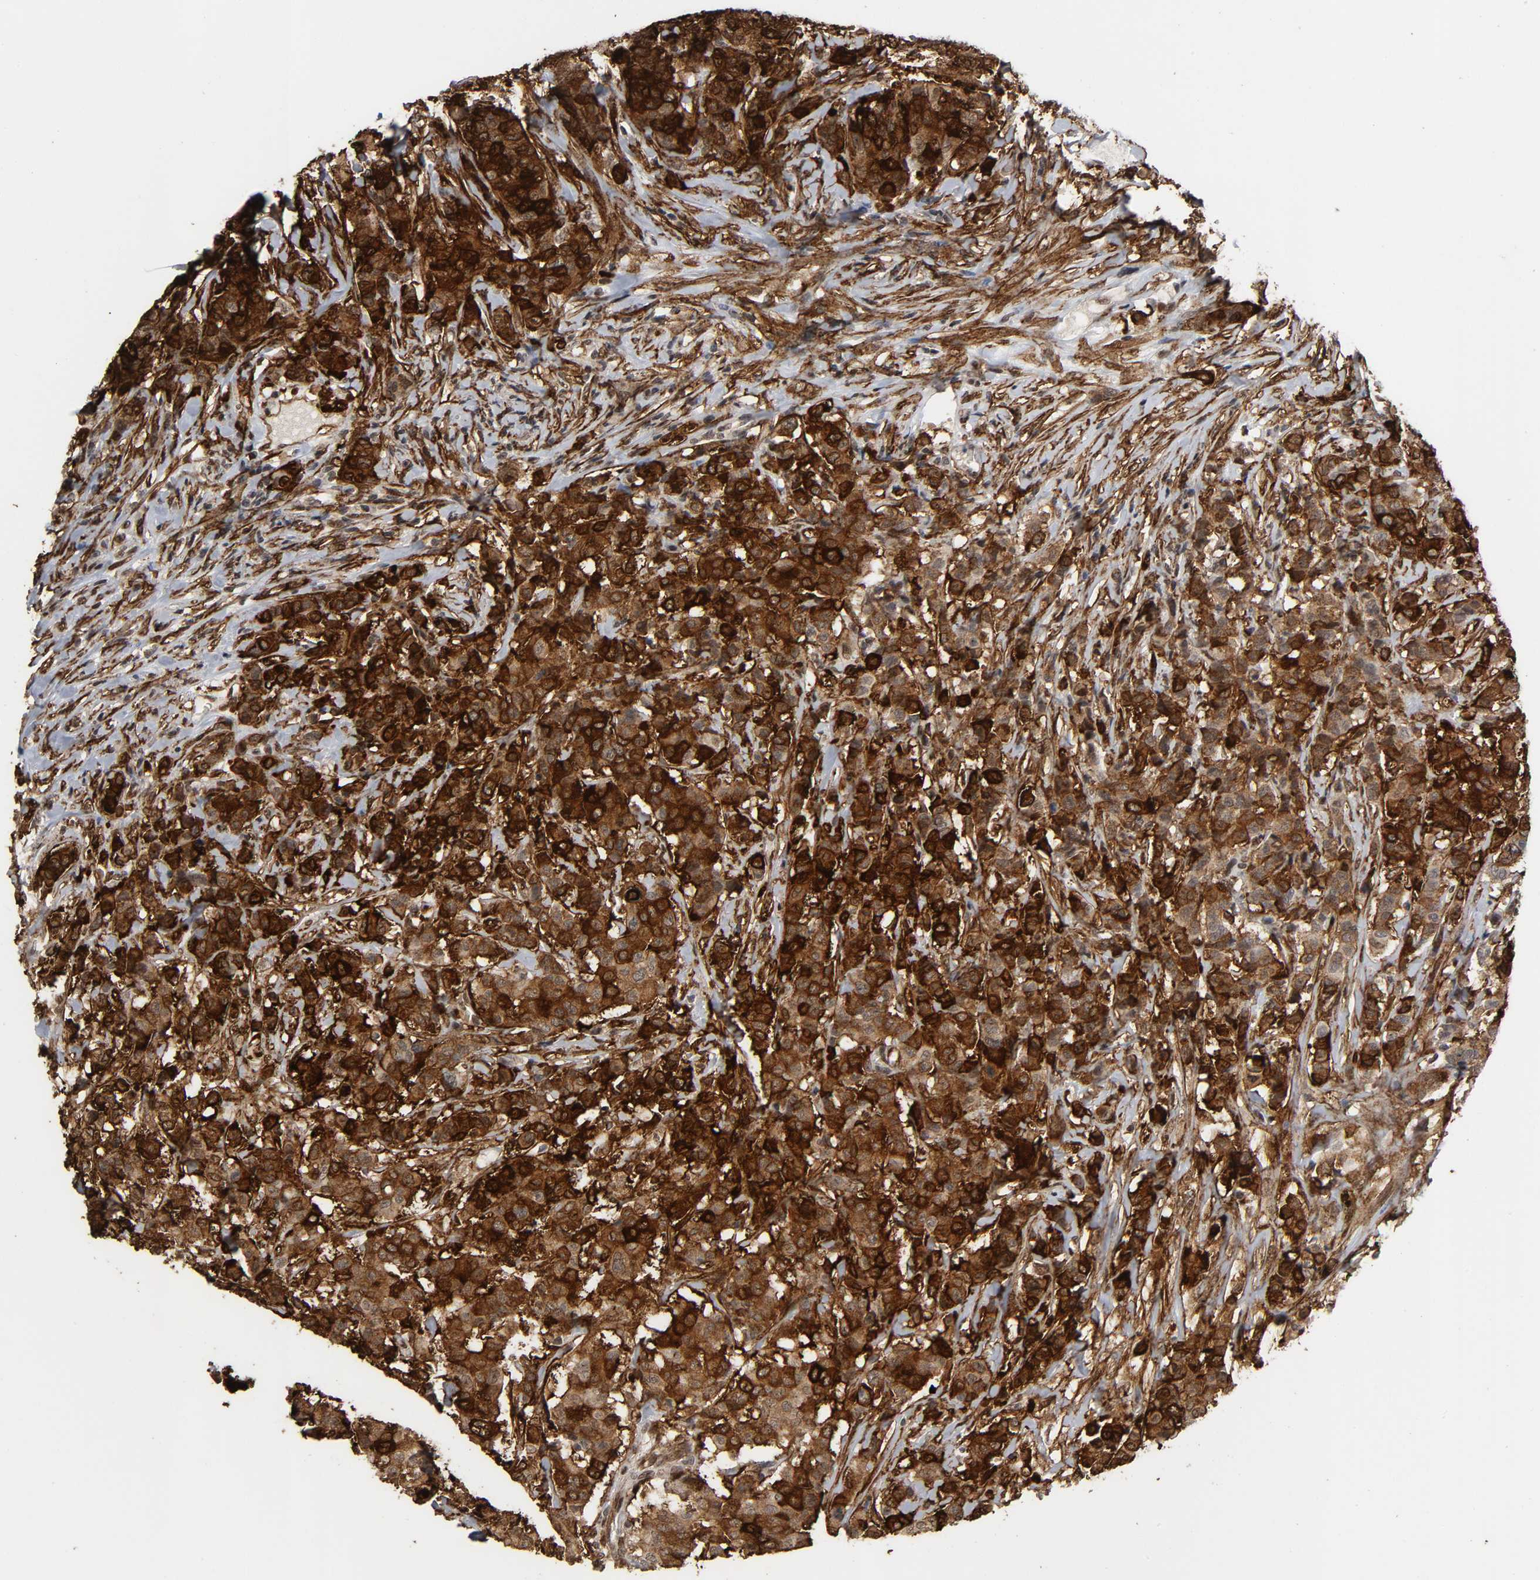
{"staining": {"intensity": "strong", "quantity": ">75%", "location": "cytoplasmic/membranous,nuclear"}, "tissue": "breast cancer", "cell_type": "Tumor cells", "image_type": "cancer", "snomed": [{"axis": "morphology", "description": "Duct carcinoma"}, {"axis": "topography", "description": "Breast"}], "caption": "The photomicrograph displays a brown stain indicating the presence of a protein in the cytoplasmic/membranous and nuclear of tumor cells in breast invasive ductal carcinoma.", "gene": "AHNAK2", "patient": {"sex": "female", "age": 40}}